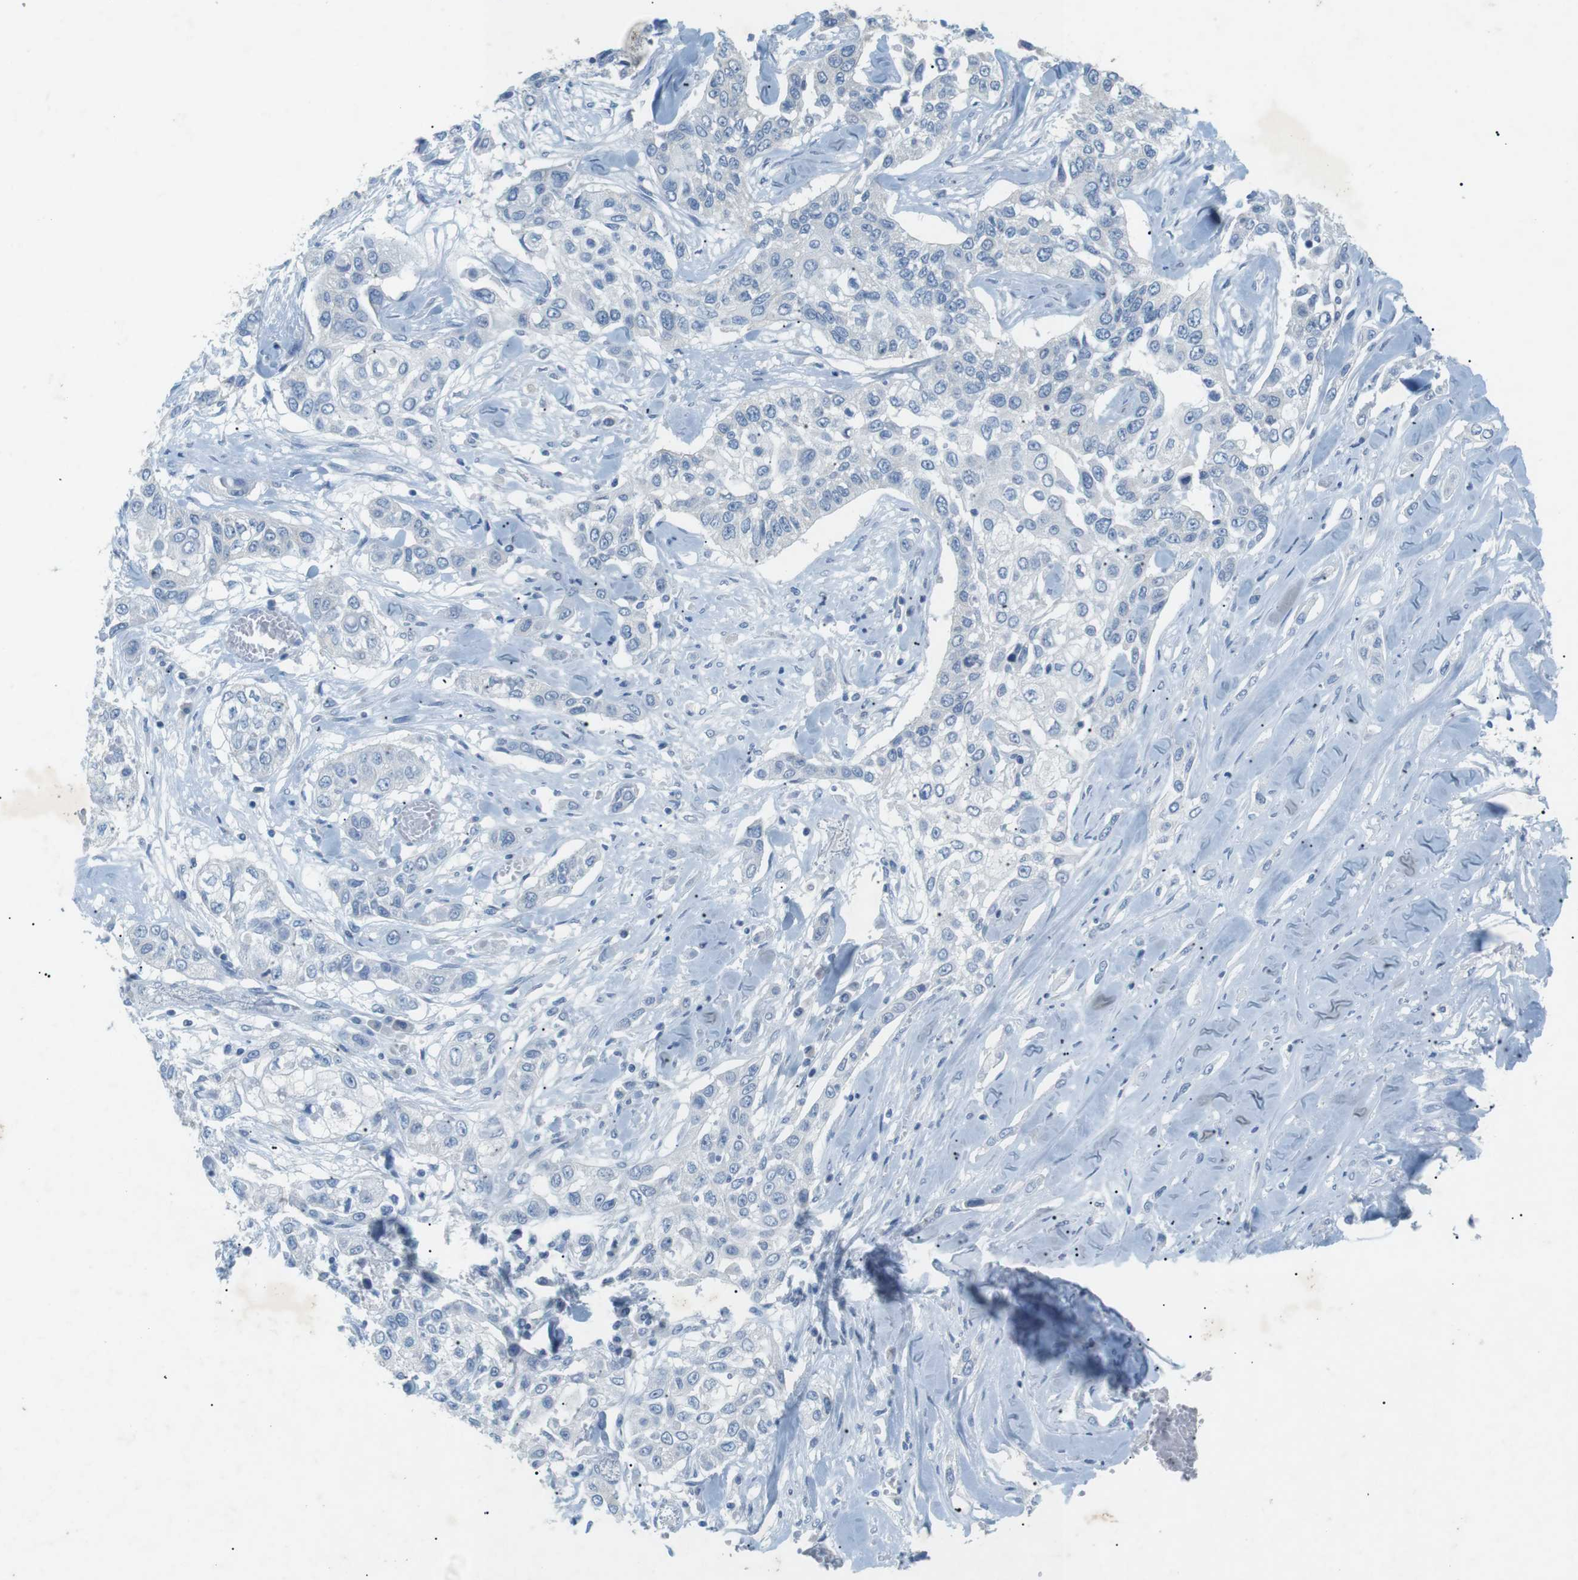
{"staining": {"intensity": "negative", "quantity": "none", "location": "none"}, "tissue": "lung cancer", "cell_type": "Tumor cells", "image_type": "cancer", "snomed": [{"axis": "morphology", "description": "Squamous cell carcinoma, NOS"}, {"axis": "topography", "description": "Lung"}], "caption": "Micrograph shows no protein staining in tumor cells of lung squamous cell carcinoma tissue. (DAB IHC, high magnification).", "gene": "SALL4", "patient": {"sex": "male", "age": 71}}